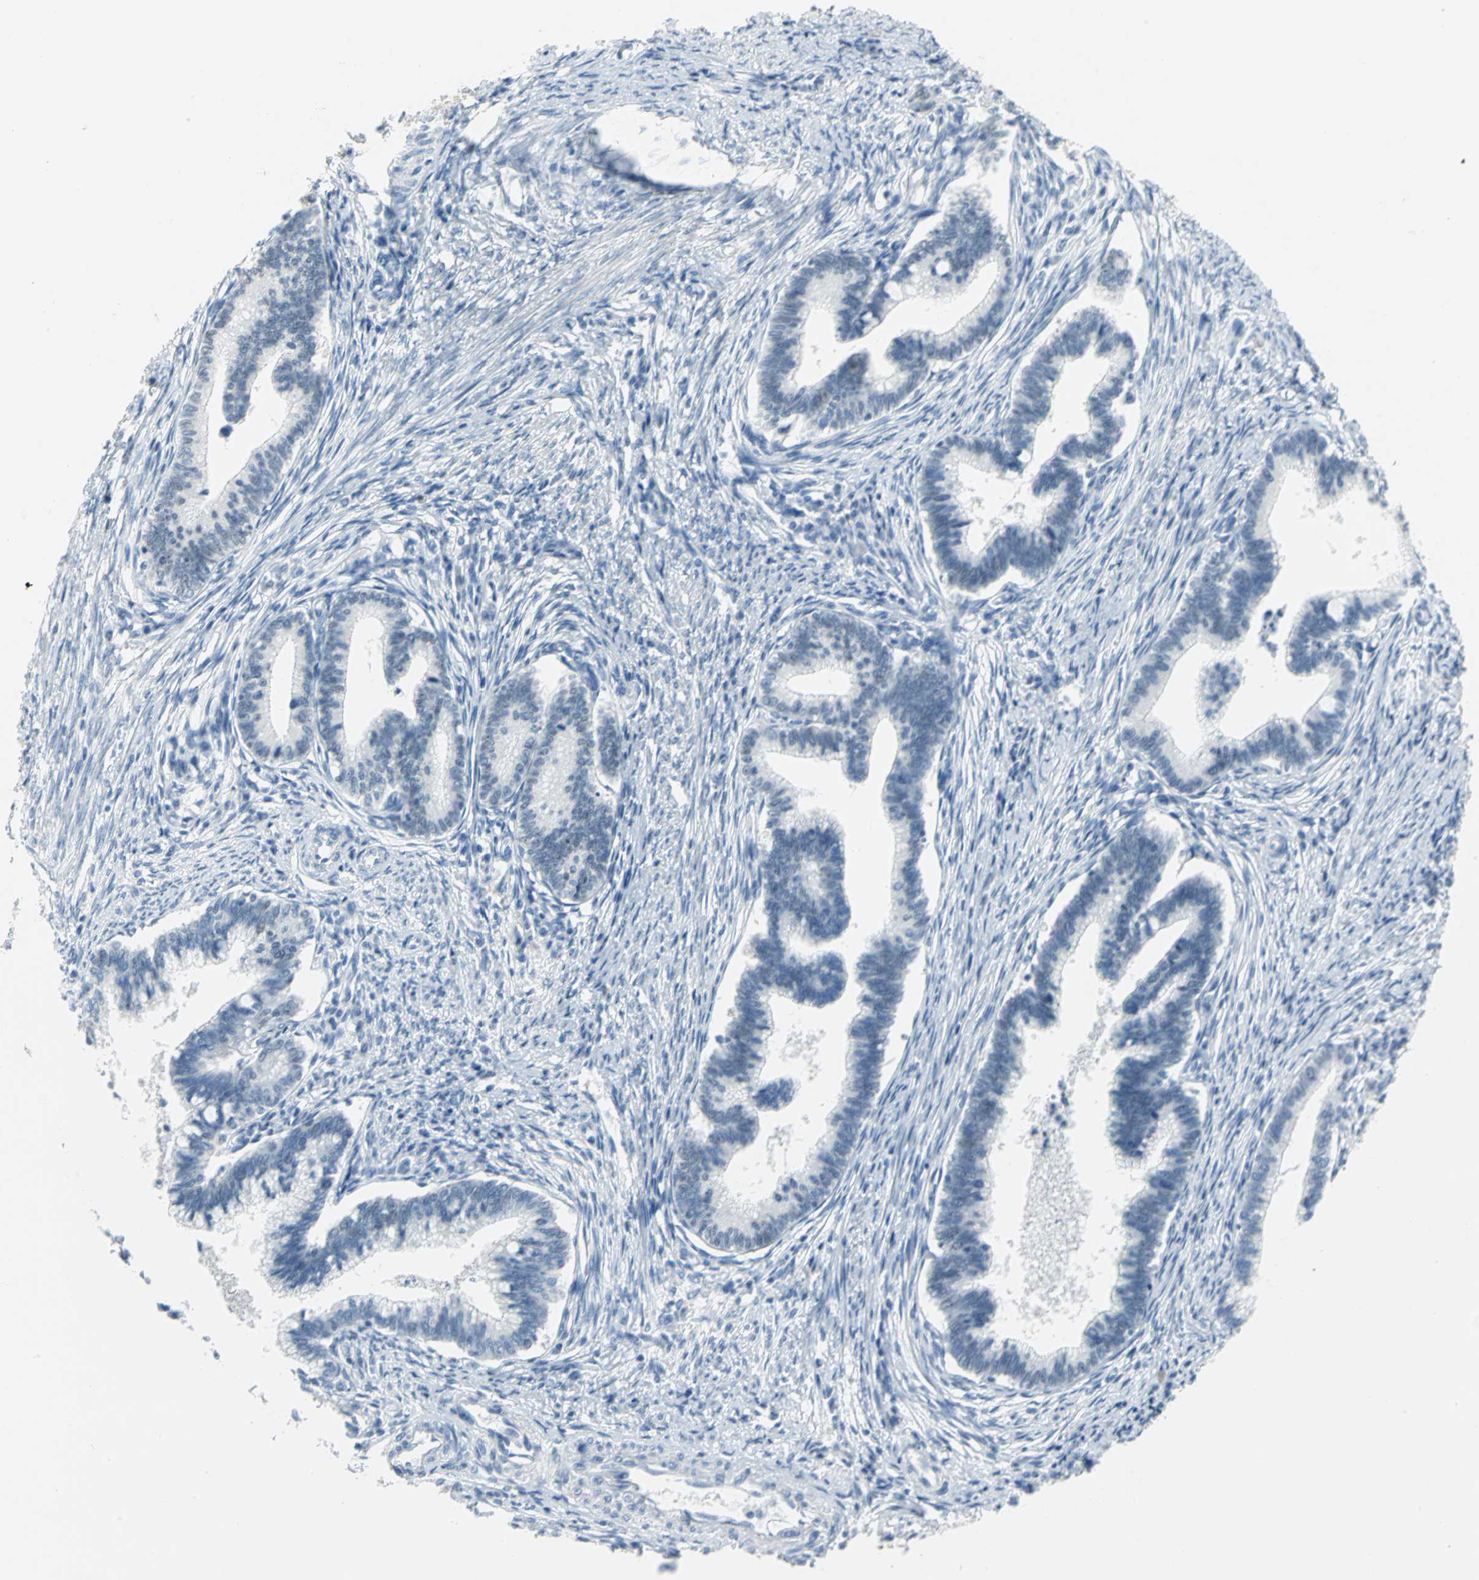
{"staining": {"intensity": "weak", "quantity": "25%-75%", "location": "nuclear"}, "tissue": "cervical cancer", "cell_type": "Tumor cells", "image_type": "cancer", "snomed": [{"axis": "morphology", "description": "Adenocarcinoma, NOS"}, {"axis": "topography", "description": "Cervix"}], "caption": "Immunohistochemistry (IHC) of cervical cancer exhibits low levels of weak nuclear positivity in approximately 25%-75% of tumor cells.", "gene": "MCM3", "patient": {"sex": "female", "age": 36}}